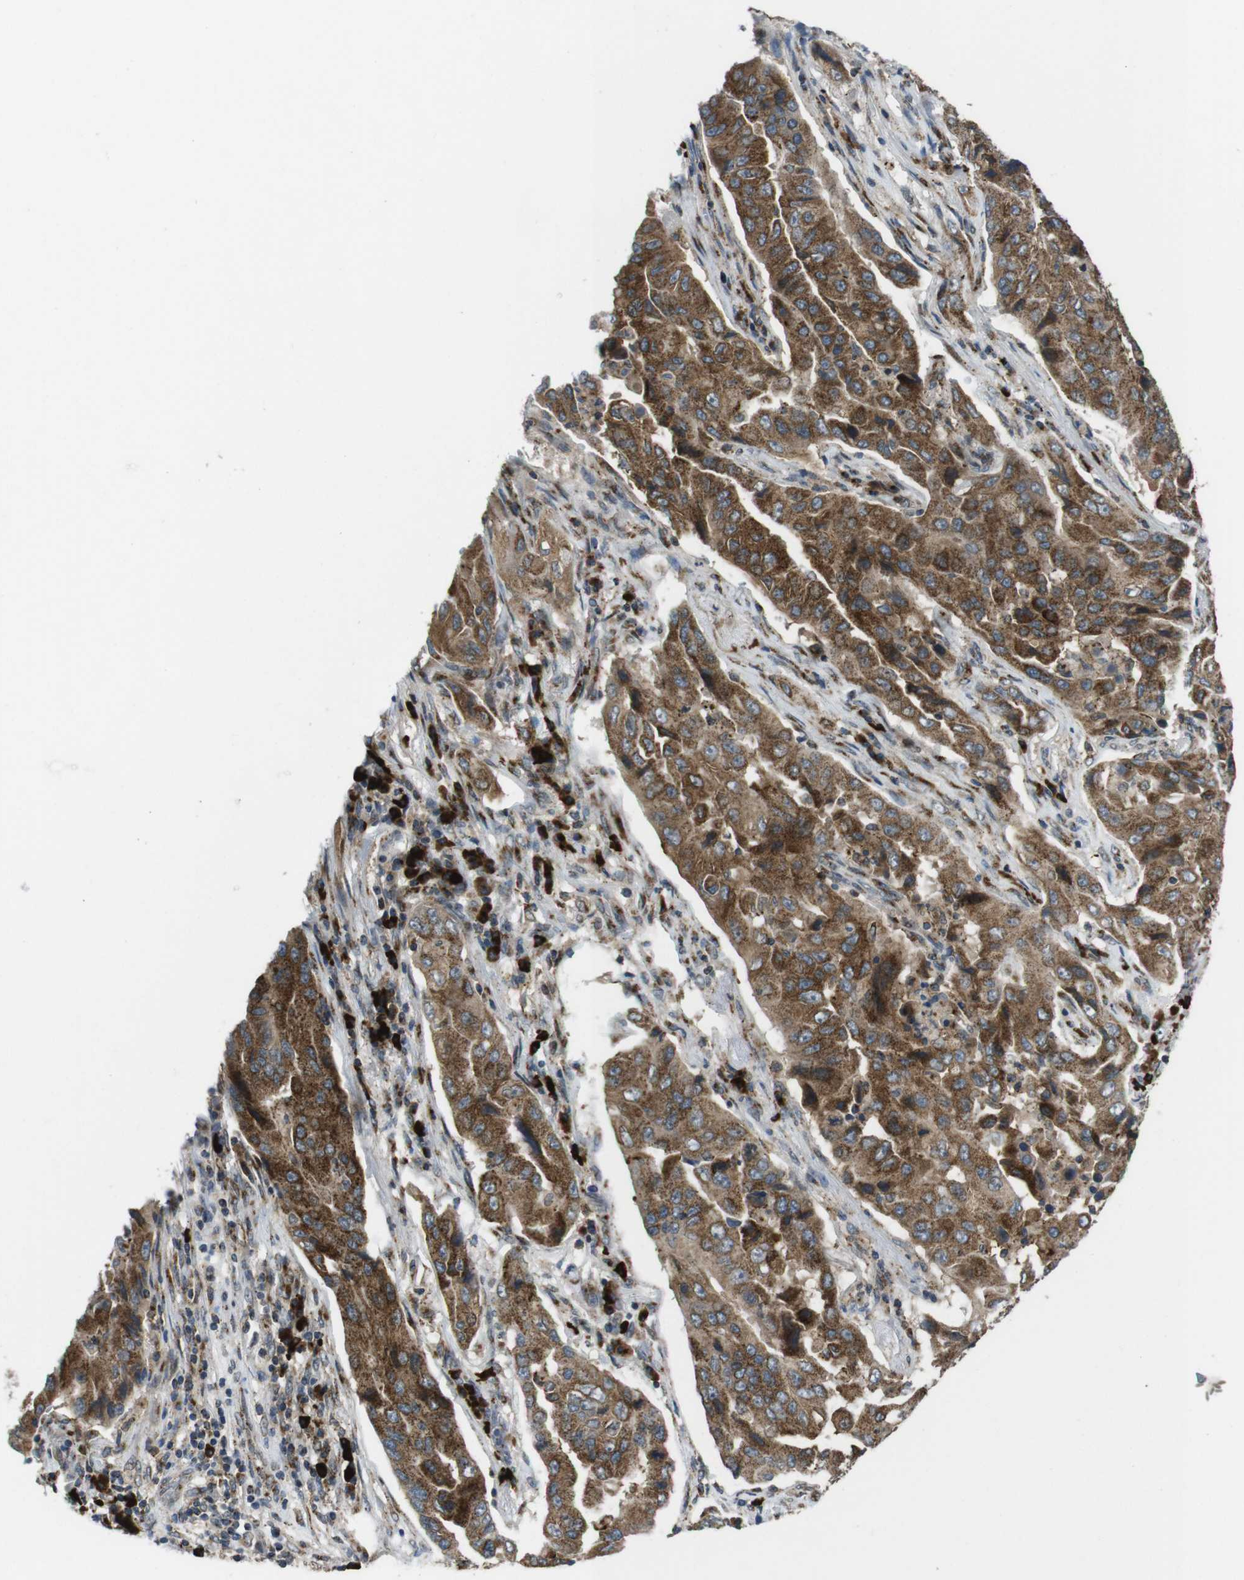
{"staining": {"intensity": "moderate", "quantity": ">75%", "location": "cytoplasmic/membranous"}, "tissue": "lung cancer", "cell_type": "Tumor cells", "image_type": "cancer", "snomed": [{"axis": "morphology", "description": "Adenocarcinoma, NOS"}, {"axis": "topography", "description": "Lung"}], "caption": "The immunohistochemical stain labels moderate cytoplasmic/membranous positivity in tumor cells of adenocarcinoma (lung) tissue.", "gene": "ZFPL1", "patient": {"sex": "female", "age": 65}}